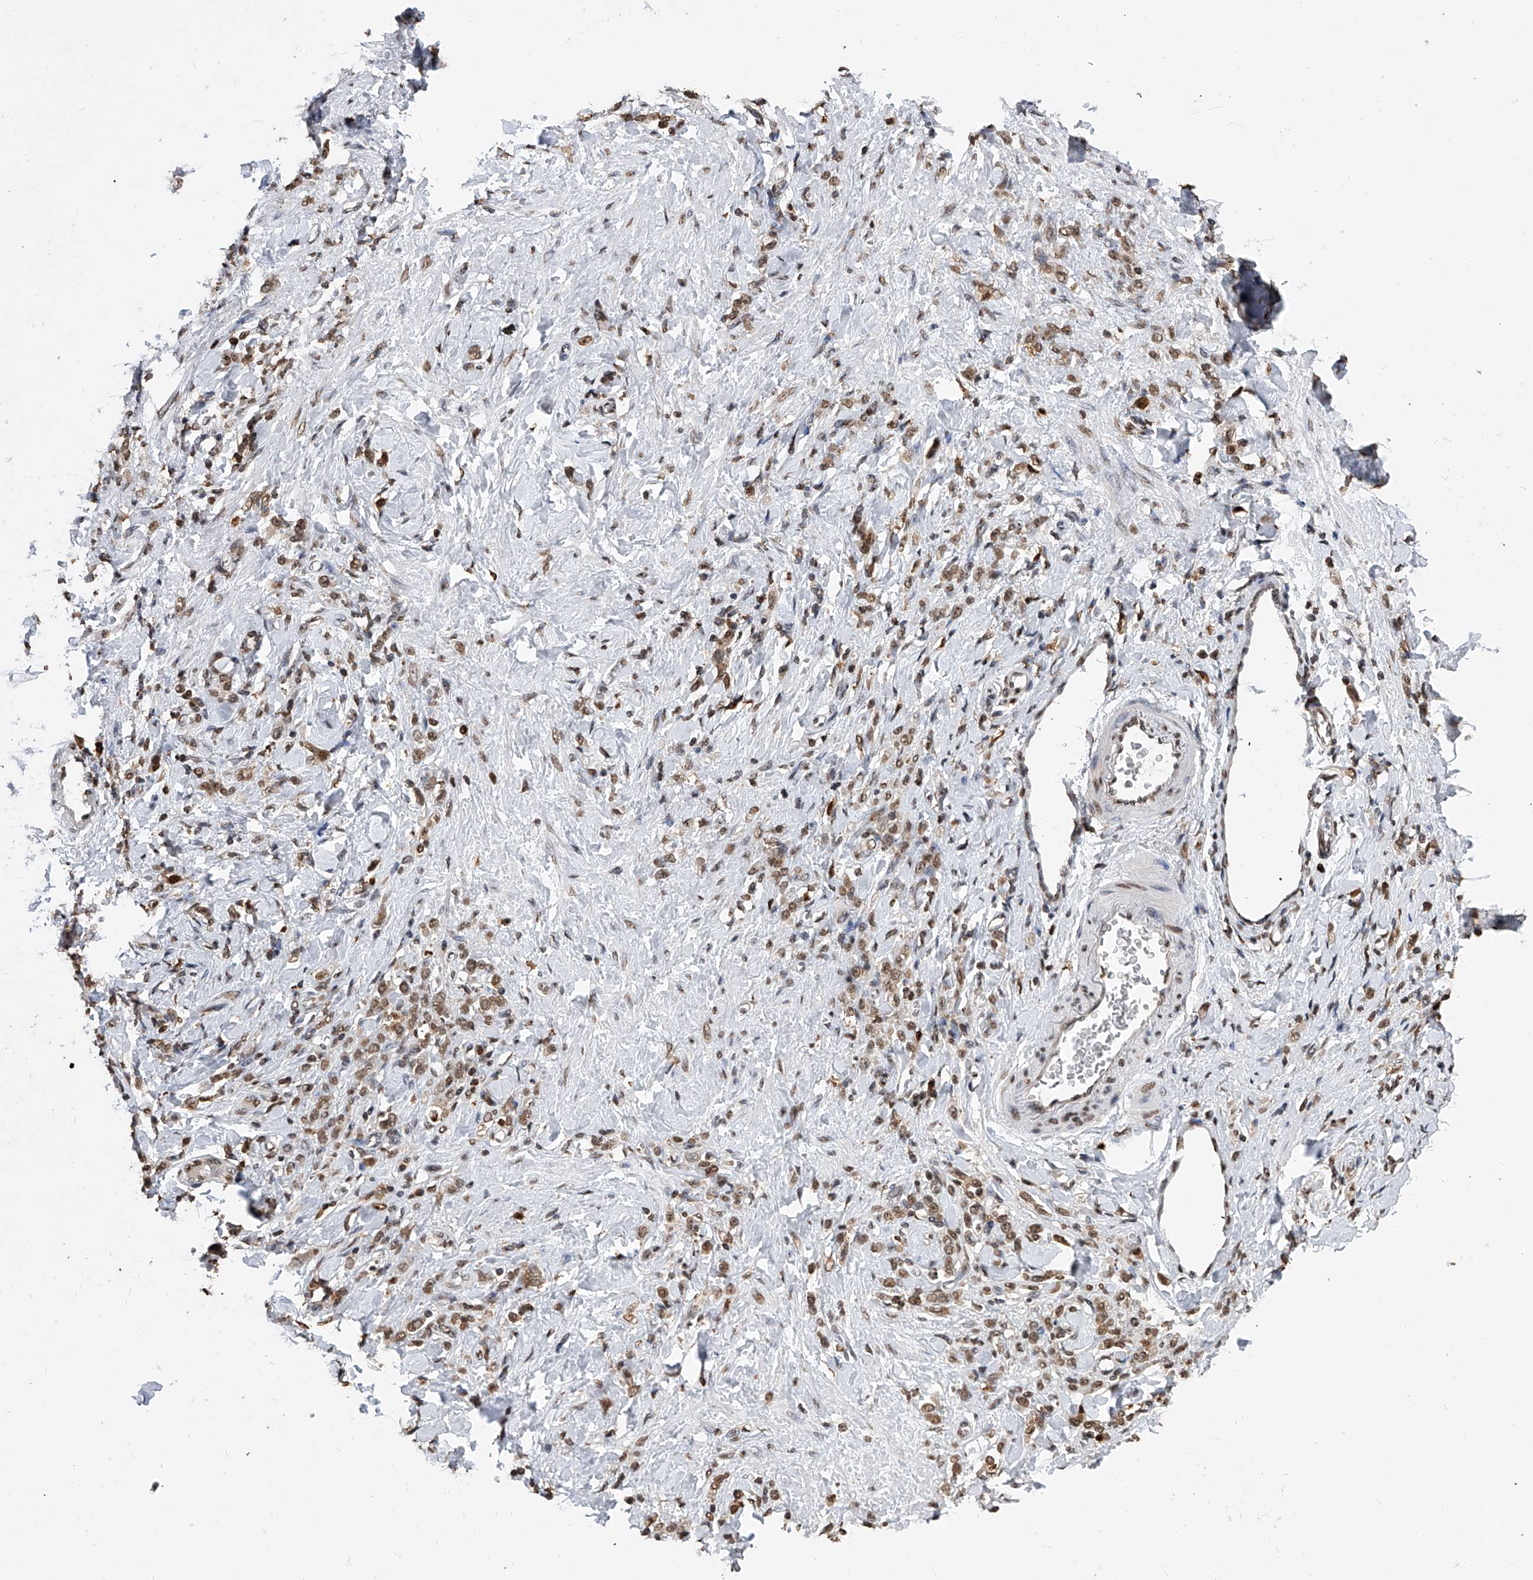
{"staining": {"intensity": "moderate", "quantity": ">75%", "location": "nuclear"}, "tissue": "stomach cancer", "cell_type": "Tumor cells", "image_type": "cancer", "snomed": [{"axis": "morphology", "description": "Normal tissue, NOS"}, {"axis": "morphology", "description": "Adenocarcinoma, NOS"}, {"axis": "topography", "description": "Stomach"}], "caption": "The histopathology image reveals immunohistochemical staining of stomach adenocarcinoma. There is moderate nuclear staining is identified in about >75% of tumor cells. (DAB (3,3'-diaminobenzidine) IHC with brightfield microscopy, high magnification).", "gene": "CFAP410", "patient": {"sex": "male", "age": 82}}